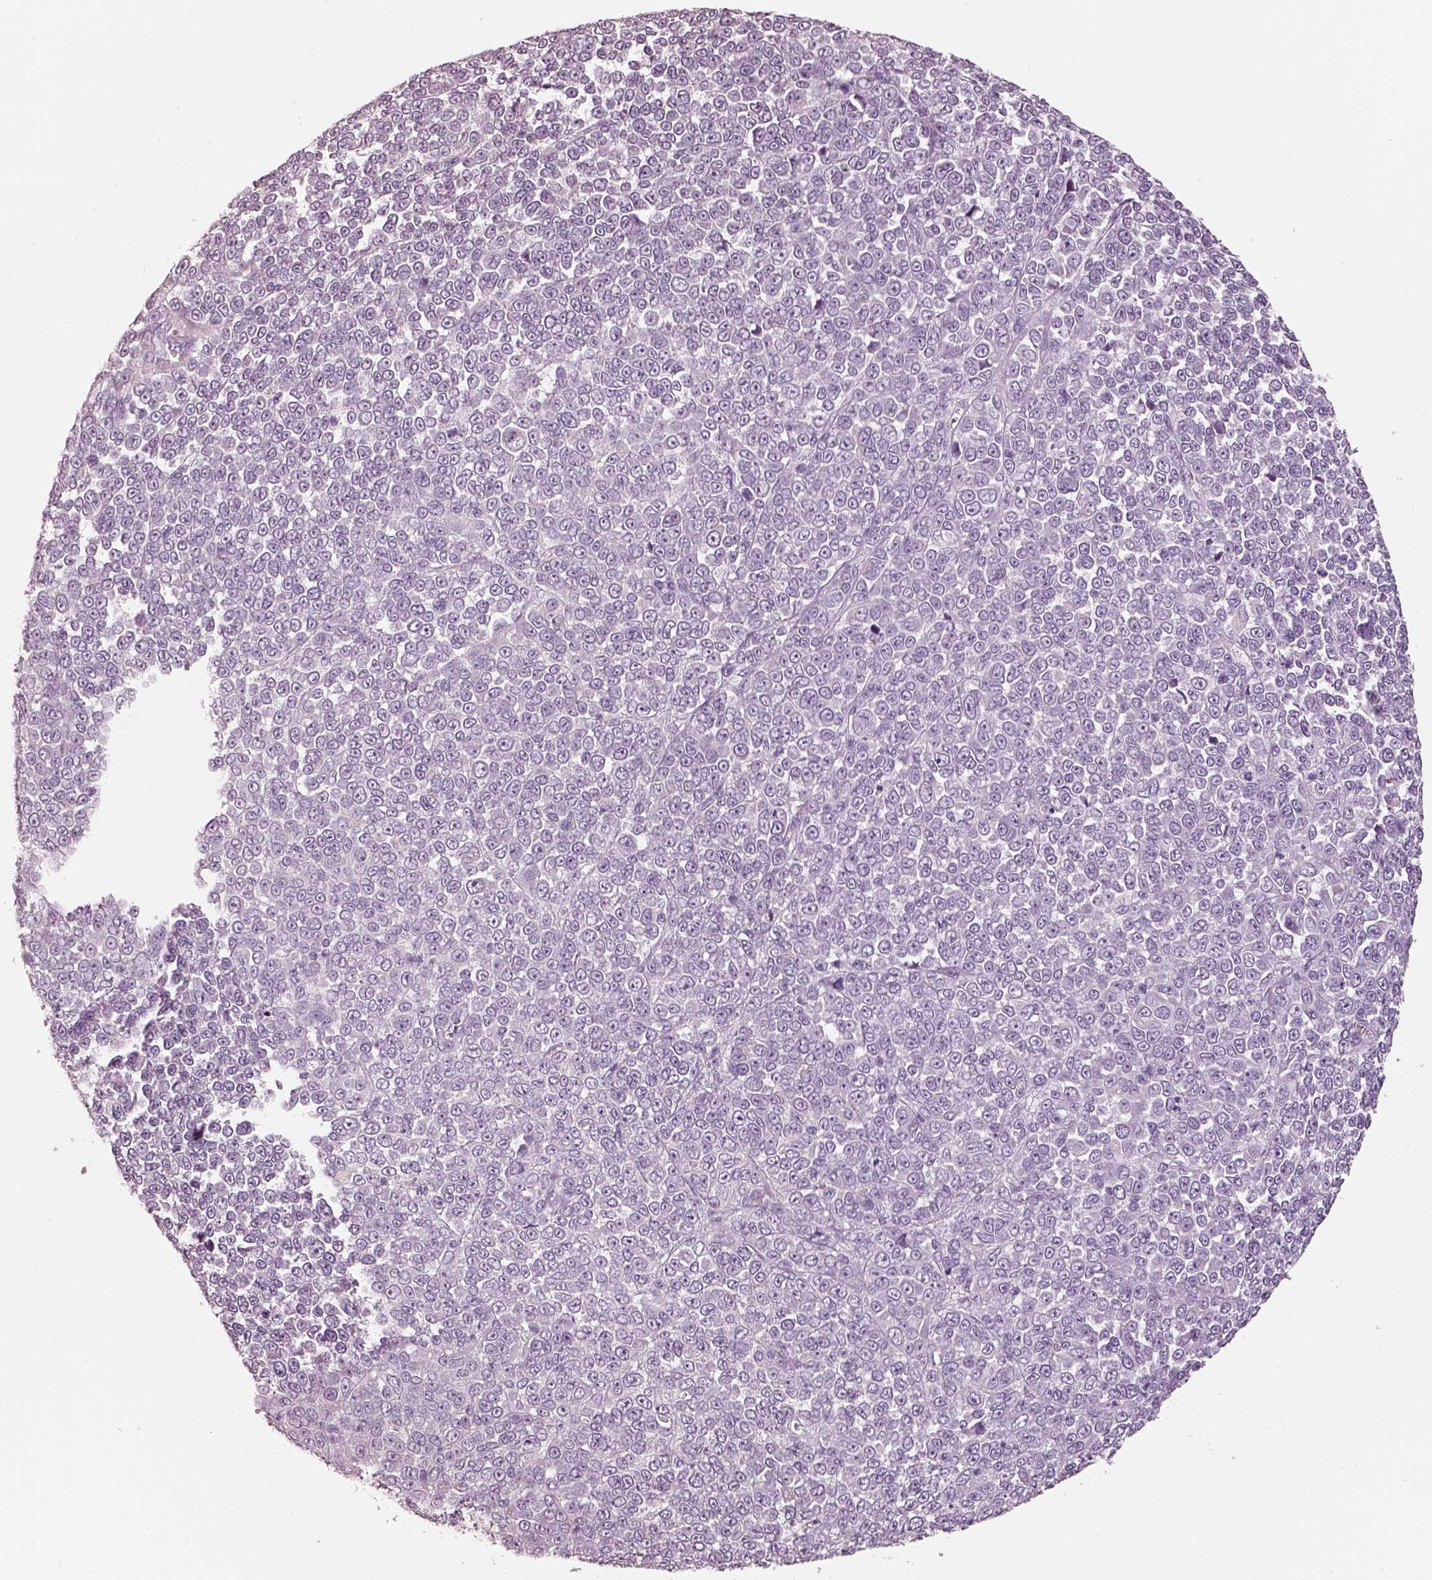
{"staining": {"intensity": "negative", "quantity": "none", "location": "none"}, "tissue": "melanoma", "cell_type": "Tumor cells", "image_type": "cancer", "snomed": [{"axis": "morphology", "description": "Malignant melanoma, NOS"}, {"axis": "topography", "description": "Skin"}], "caption": "IHC photomicrograph of neoplastic tissue: melanoma stained with DAB (3,3'-diaminobenzidine) shows no significant protein staining in tumor cells.", "gene": "R3HDML", "patient": {"sex": "female", "age": 95}}